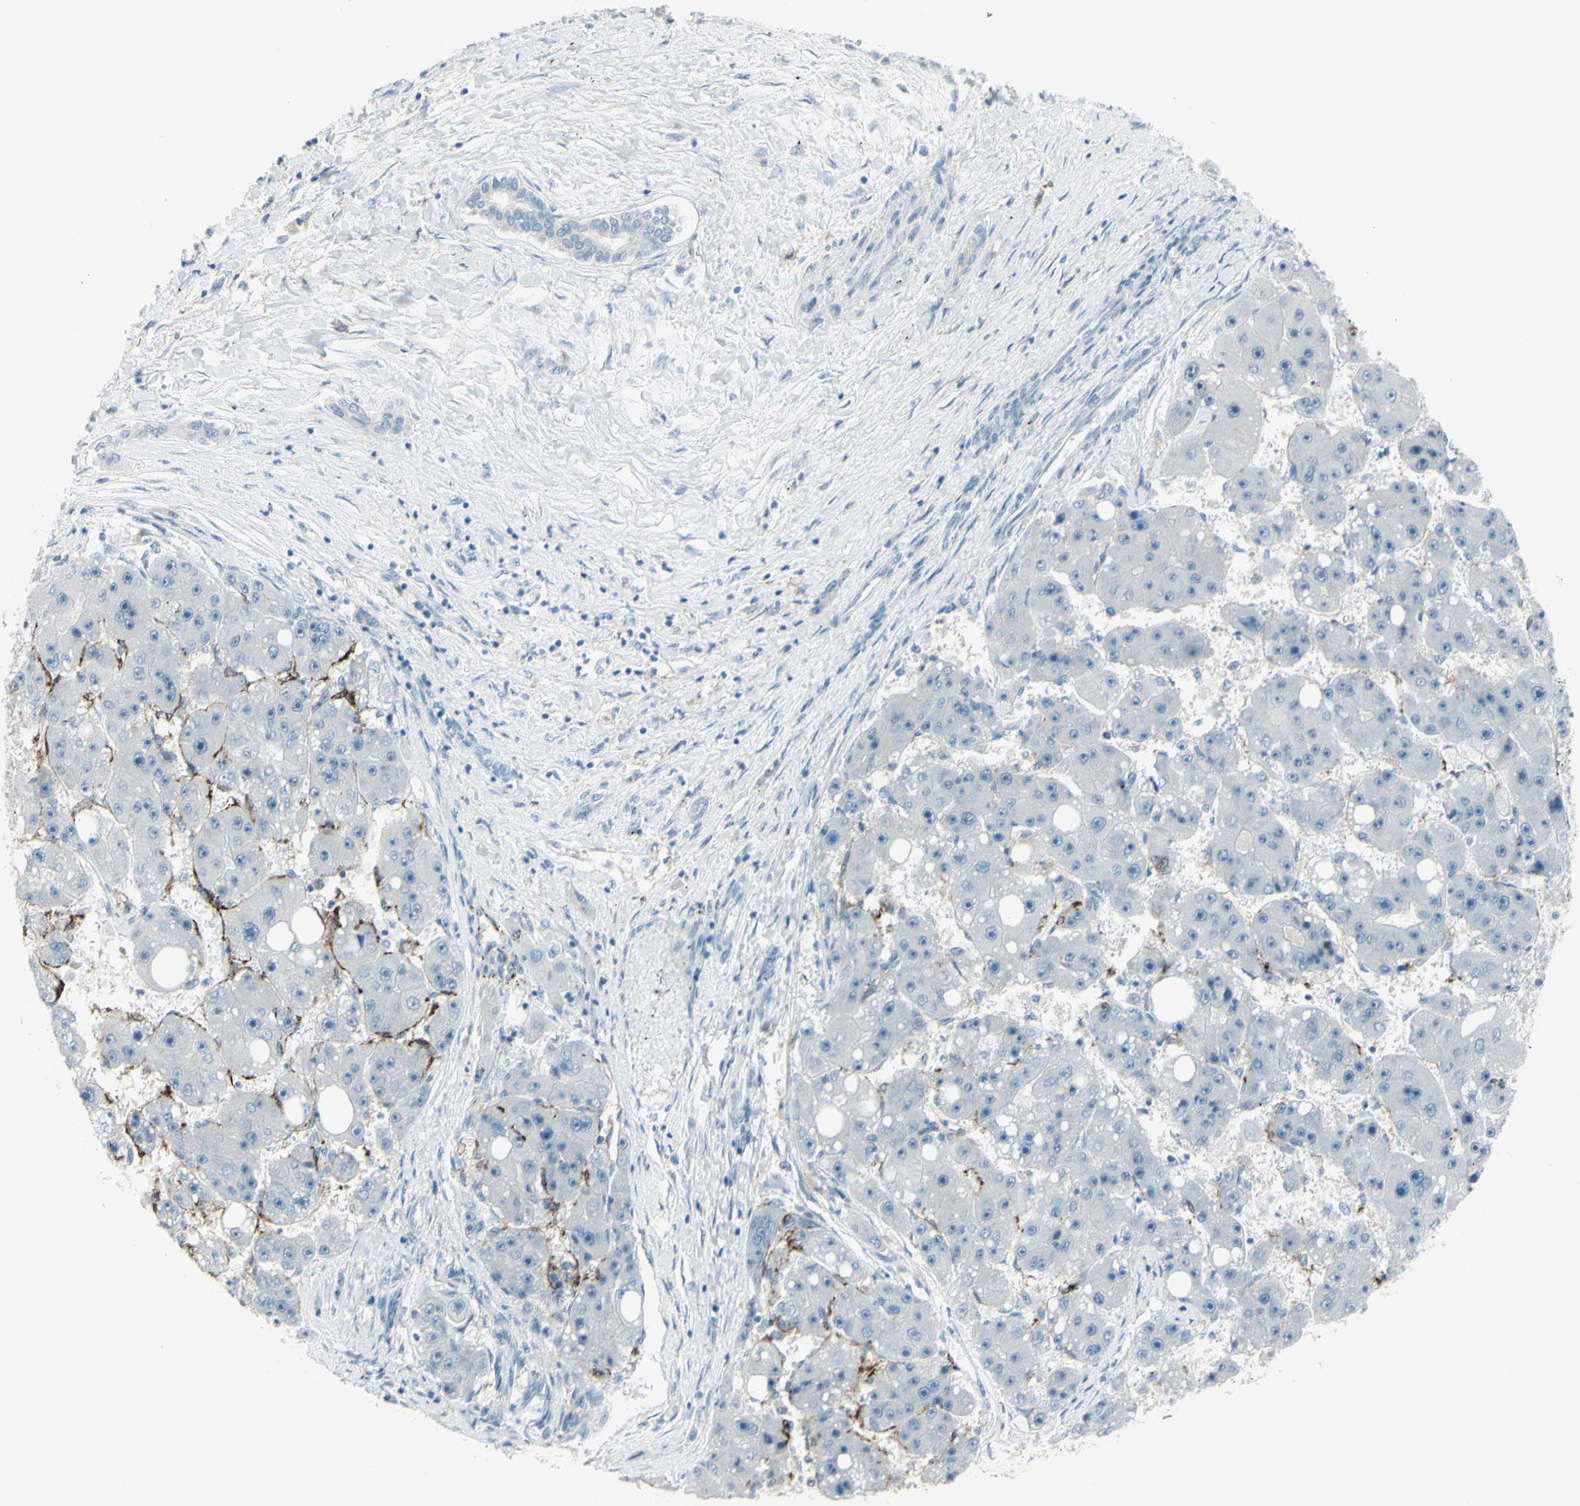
{"staining": {"intensity": "negative", "quantity": "none", "location": "none"}, "tissue": "liver cancer", "cell_type": "Tumor cells", "image_type": "cancer", "snomed": [{"axis": "morphology", "description": "Carcinoma, Hepatocellular, NOS"}, {"axis": "topography", "description": "Liver"}], "caption": "Histopathology image shows no protein expression in tumor cells of hepatocellular carcinoma (liver) tissue. The staining was performed using DAB (3,3'-diaminobenzidine) to visualize the protein expression in brown, while the nuclei were stained in blue with hematoxylin (Magnification: 20x).", "gene": "GPR34", "patient": {"sex": "female", "age": 61}}